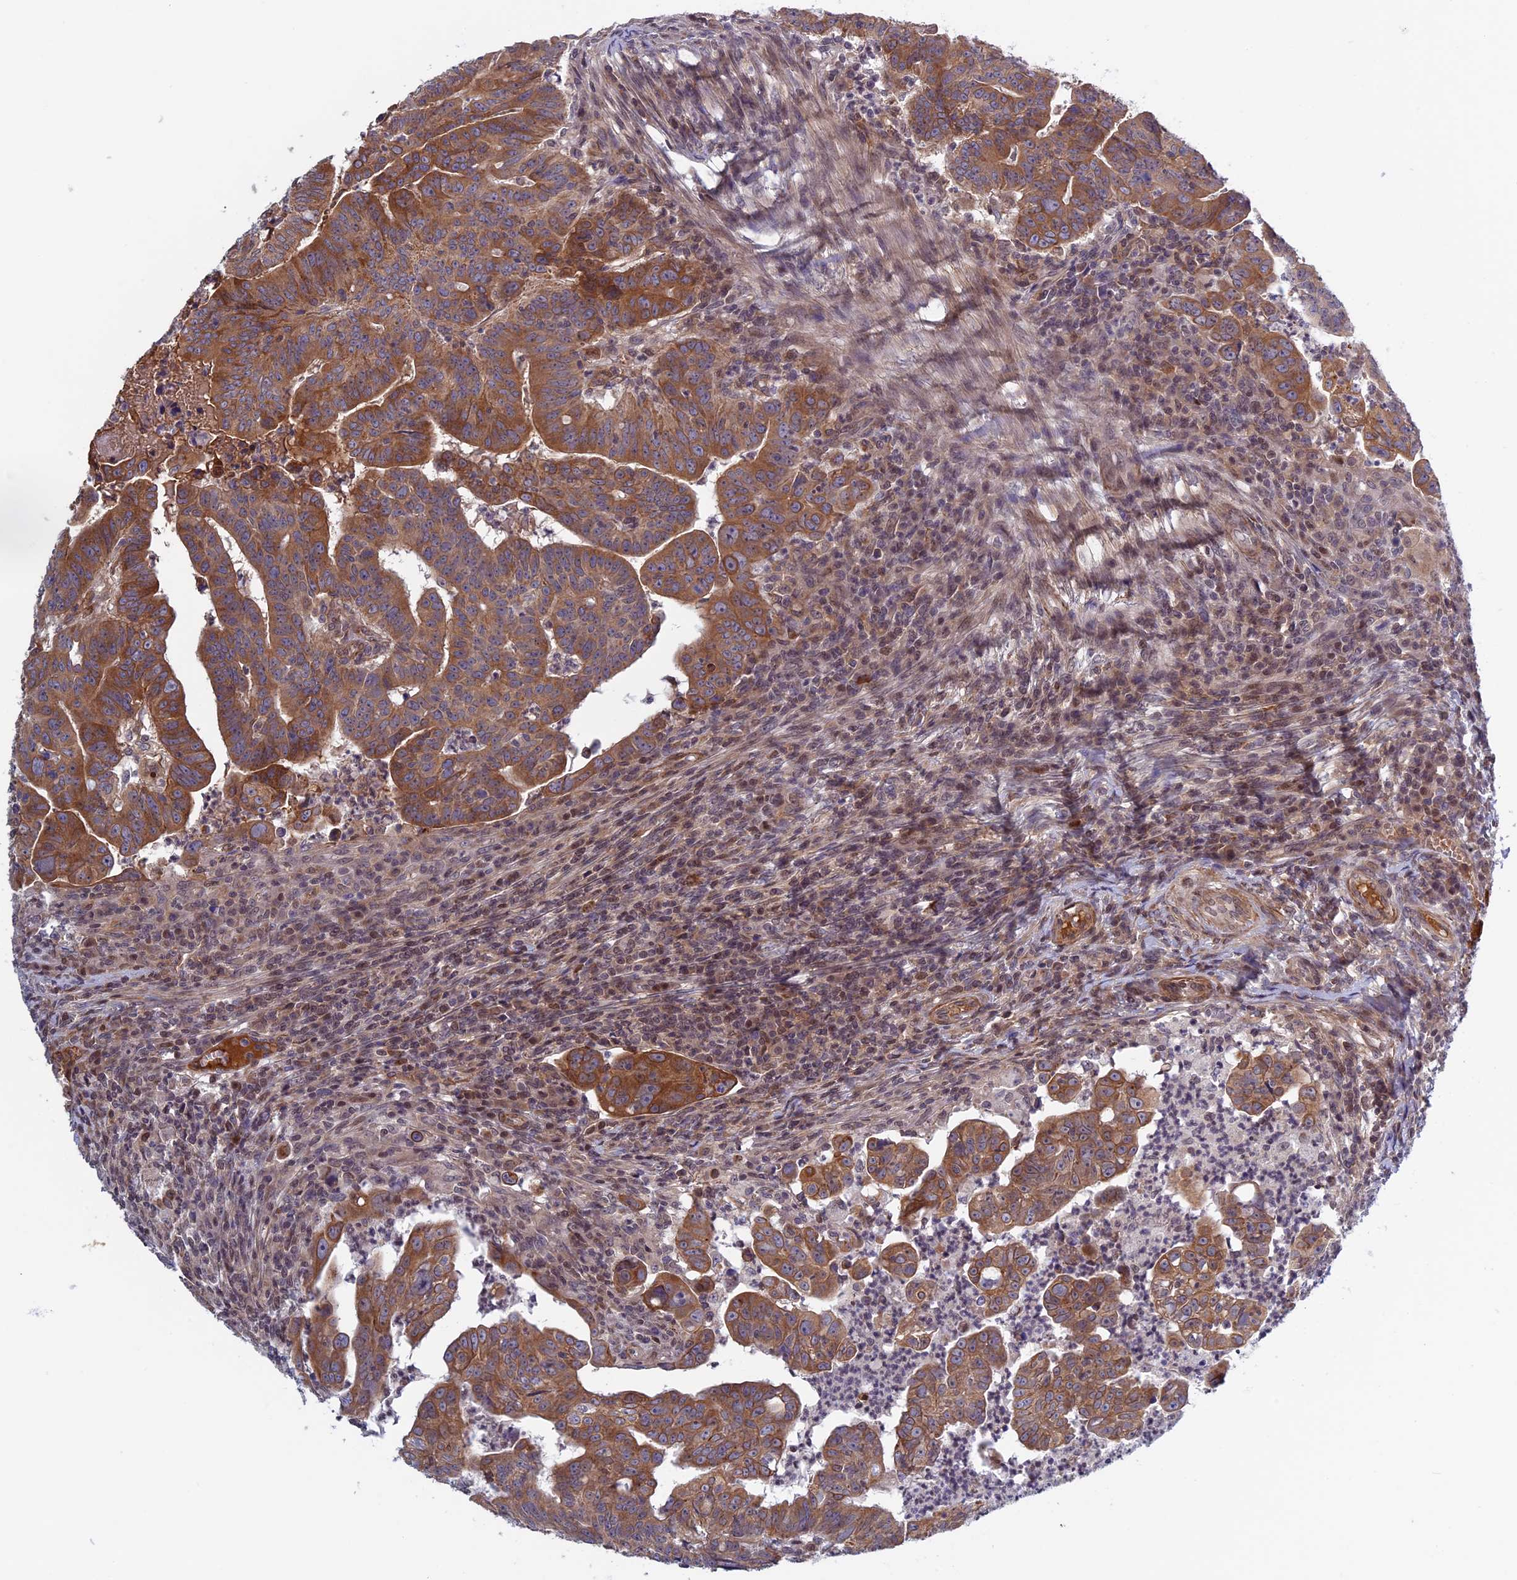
{"staining": {"intensity": "moderate", "quantity": ">75%", "location": "cytoplasmic/membranous"}, "tissue": "colorectal cancer", "cell_type": "Tumor cells", "image_type": "cancer", "snomed": [{"axis": "morphology", "description": "Adenocarcinoma, NOS"}, {"axis": "topography", "description": "Rectum"}], "caption": "A high-resolution histopathology image shows IHC staining of colorectal cancer (adenocarcinoma), which reveals moderate cytoplasmic/membranous staining in approximately >75% of tumor cells.", "gene": "FADS1", "patient": {"sex": "male", "age": 69}}